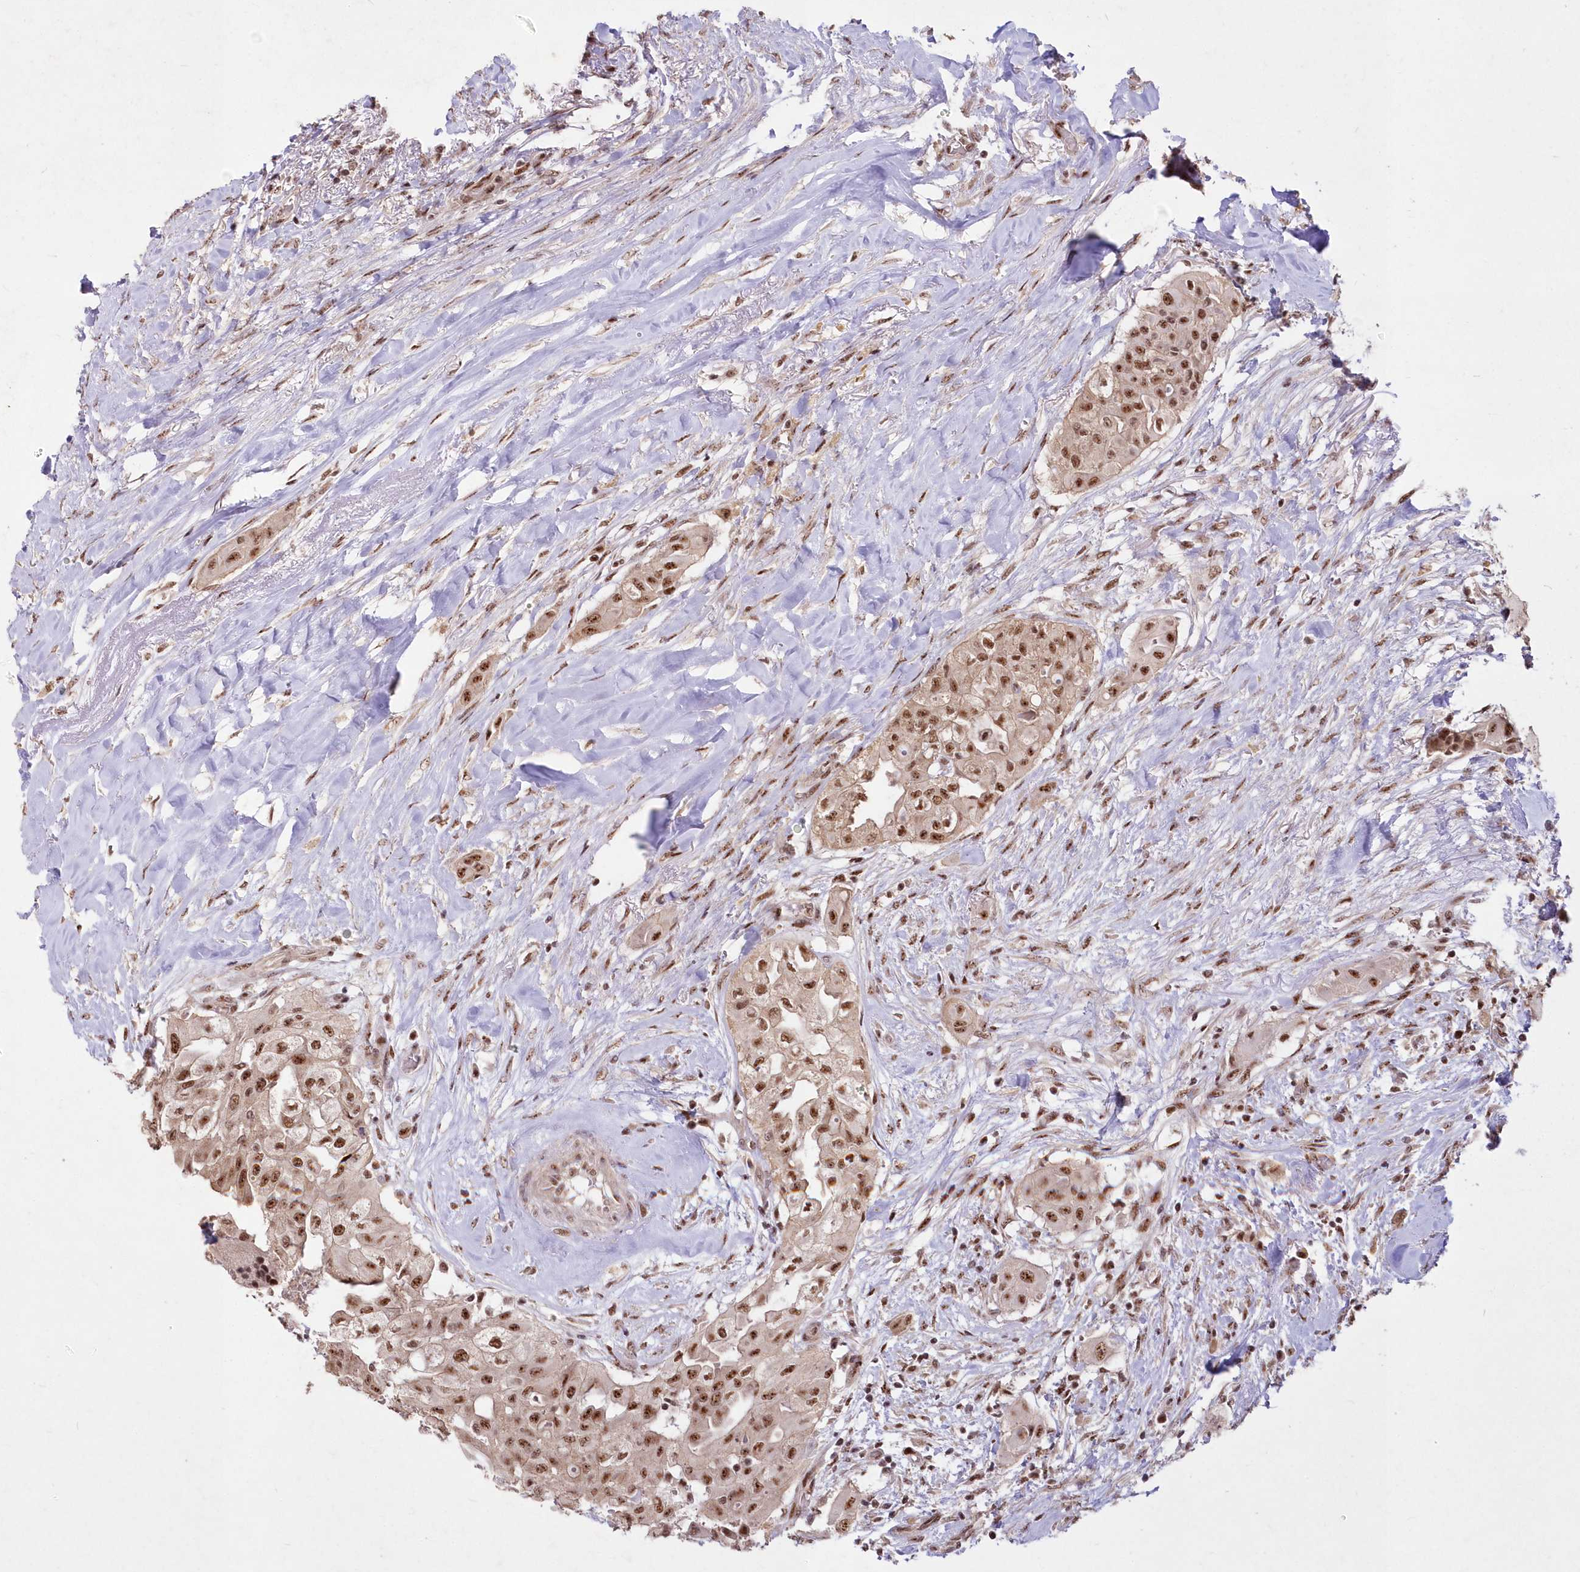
{"staining": {"intensity": "moderate", "quantity": ">75%", "location": "nuclear"}, "tissue": "thyroid cancer", "cell_type": "Tumor cells", "image_type": "cancer", "snomed": [{"axis": "morphology", "description": "Papillary adenocarcinoma, NOS"}, {"axis": "topography", "description": "Thyroid gland"}], "caption": "Protein staining by immunohistochemistry displays moderate nuclear positivity in about >75% of tumor cells in thyroid papillary adenocarcinoma. (DAB (3,3'-diaminobenzidine) IHC with brightfield microscopy, high magnification).", "gene": "WBP1L", "patient": {"sex": "female", "age": 59}}